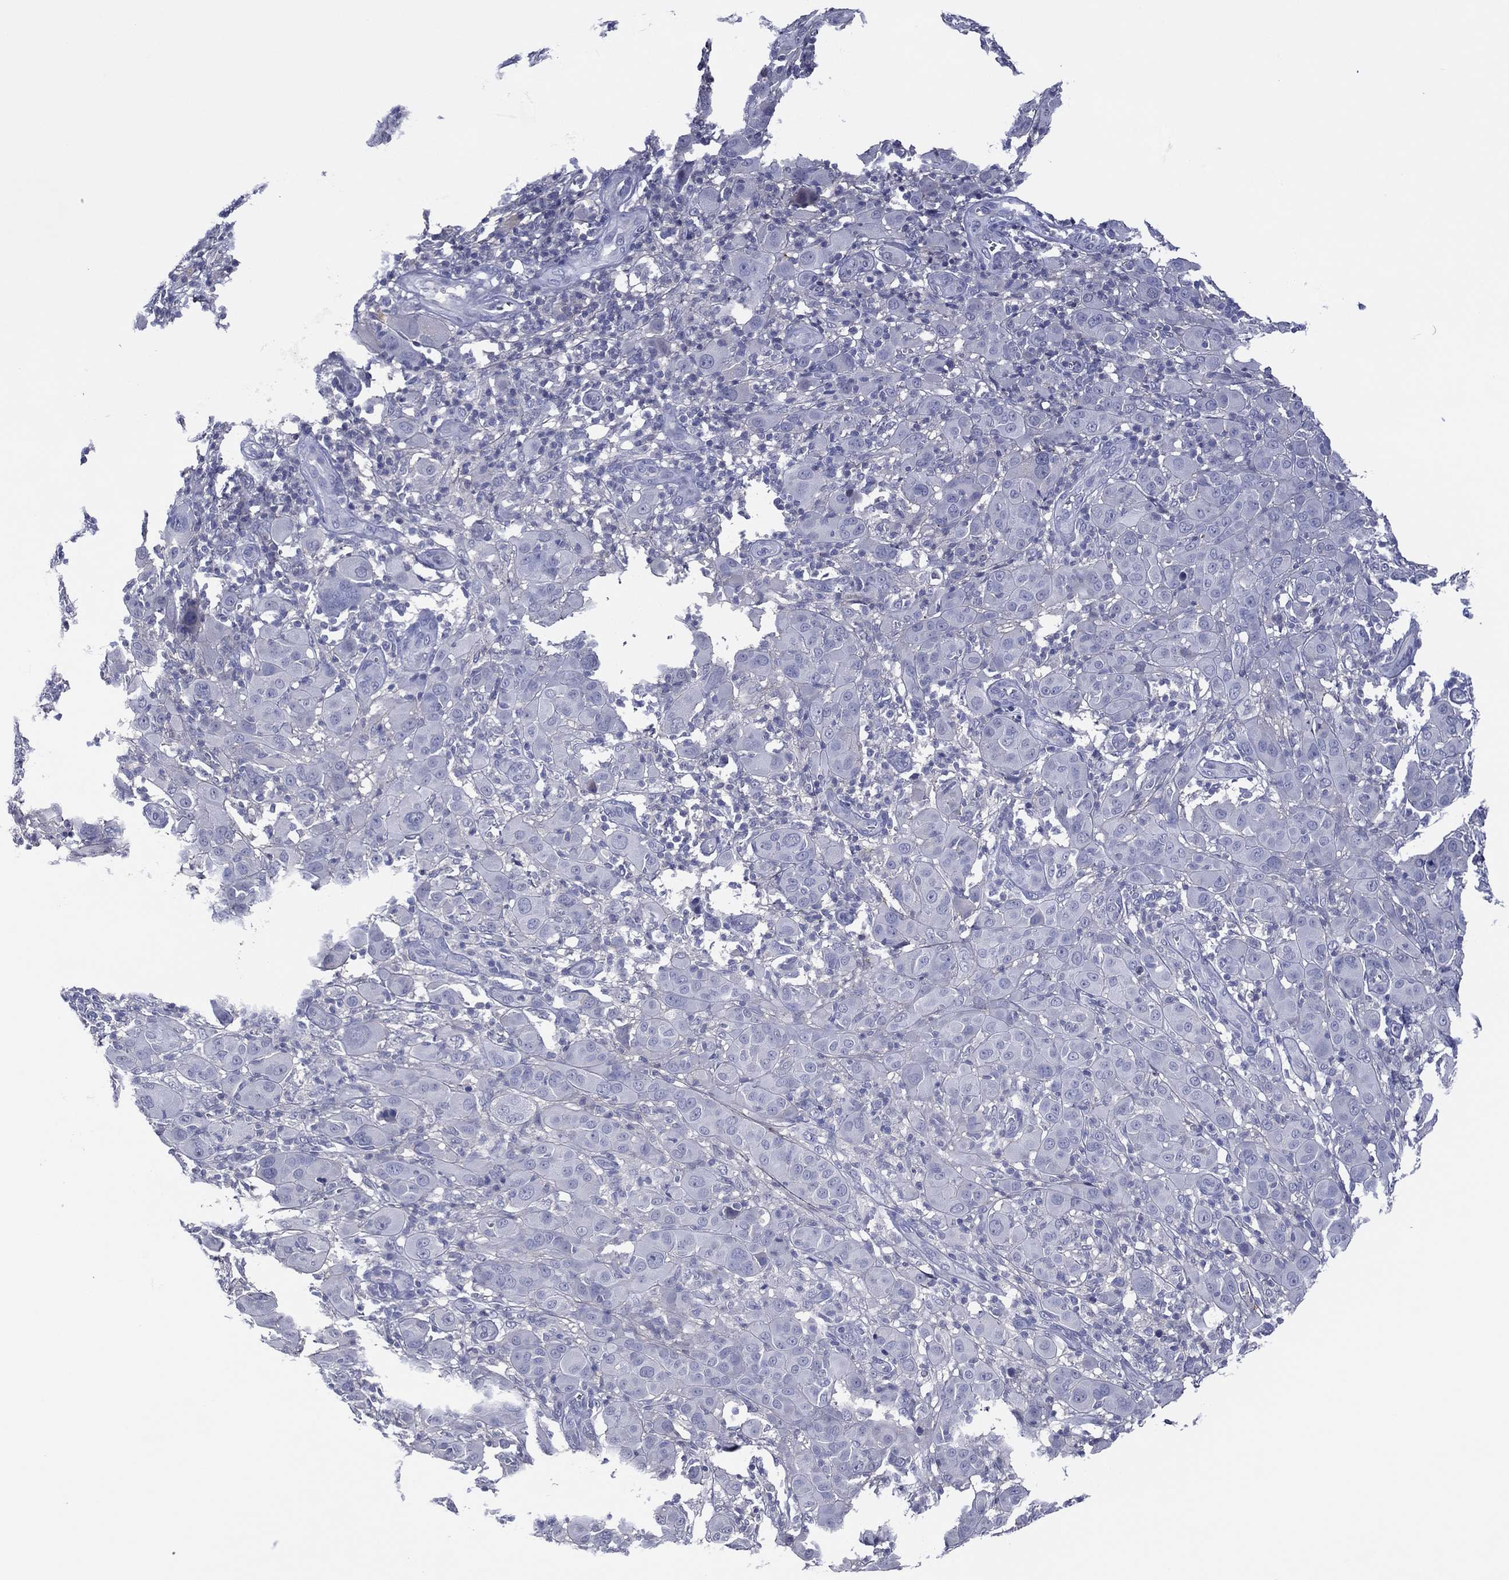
{"staining": {"intensity": "negative", "quantity": "none", "location": "none"}, "tissue": "melanoma", "cell_type": "Tumor cells", "image_type": "cancer", "snomed": [{"axis": "morphology", "description": "Malignant melanoma, NOS"}, {"axis": "topography", "description": "Skin"}], "caption": "Immunohistochemistry (IHC) of human melanoma displays no expression in tumor cells. (DAB (3,3'-diaminobenzidine) immunohistochemistry visualized using brightfield microscopy, high magnification).", "gene": "TRIM31", "patient": {"sex": "female", "age": 87}}